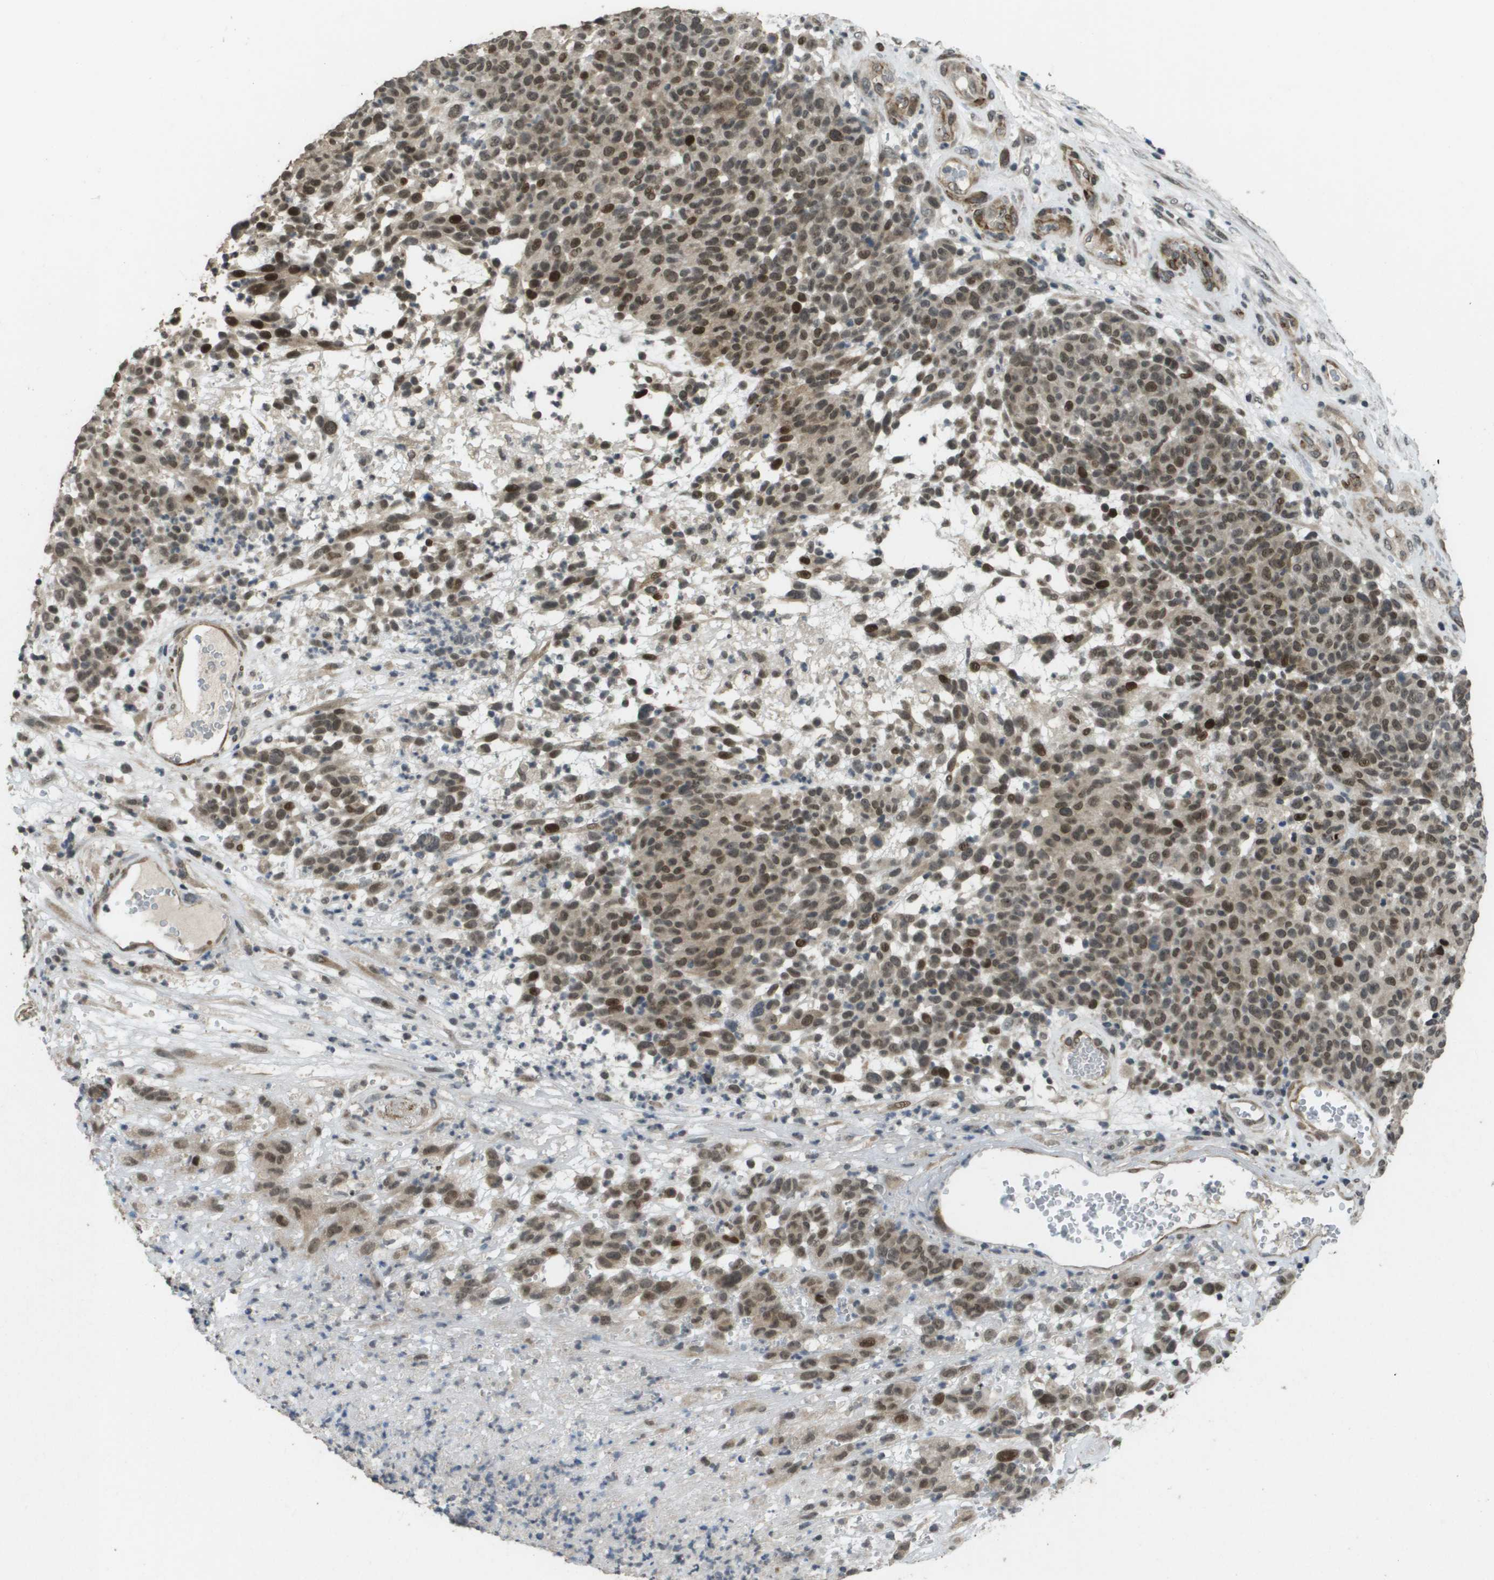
{"staining": {"intensity": "moderate", "quantity": ">75%", "location": "nuclear"}, "tissue": "melanoma", "cell_type": "Tumor cells", "image_type": "cancer", "snomed": [{"axis": "morphology", "description": "Malignant melanoma, NOS"}, {"axis": "topography", "description": "Skin"}], "caption": "Brown immunohistochemical staining in human malignant melanoma reveals moderate nuclear expression in approximately >75% of tumor cells.", "gene": "KAT5", "patient": {"sex": "male", "age": 59}}